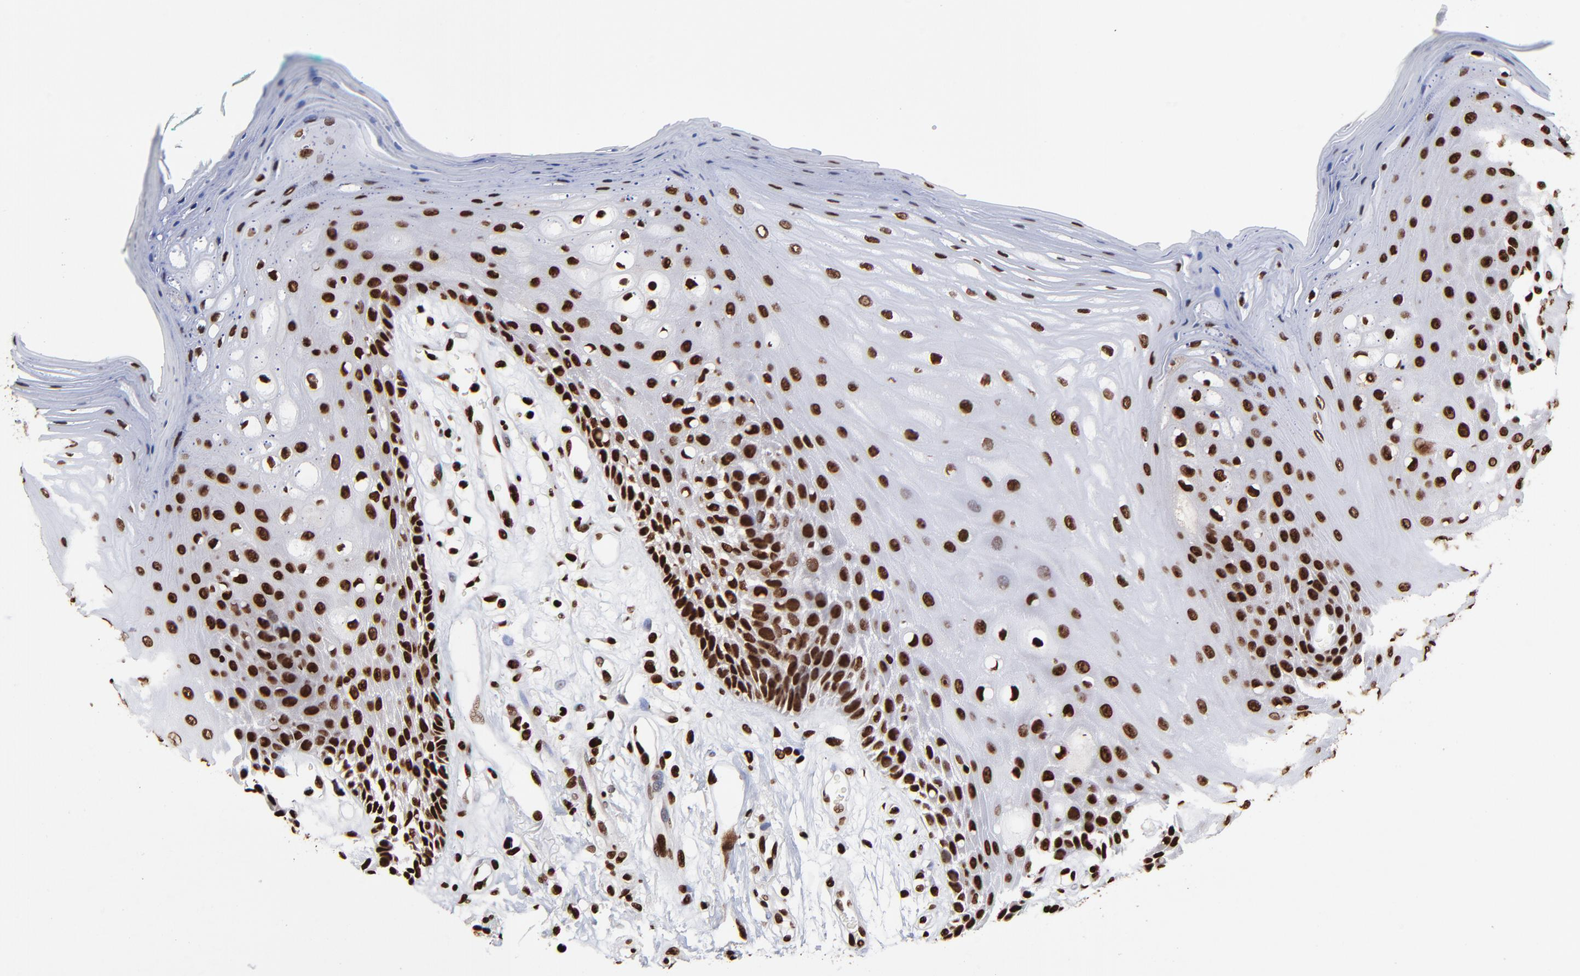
{"staining": {"intensity": "strong", "quantity": ">75%", "location": "nuclear"}, "tissue": "oral mucosa", "cell_type": "Squamous epithelial cells", "image_type": "normal", "snomed": [{"axis": "morphology", "description": "Normal tissue, NOS"}, {"axis": "morphology", "description": "Squamous cell carcinoma, NOS"}, {"axis": "topography", "description": "Skeletal muscle"}, {"axis": "topography", "description": "Oral tissue"}, {"axis": "topography", "description": "Head-Neck"}], "caption": "An immunohistochemistry micrograph of unremarkable tissue is shown. Protein staining in brown highlights strong nuclear positivity in oral mucosa within squamous epithelial cells. (Brightfield microscopy of DAB IHC at high magnification).", "gene": "ZNF544", "patient": {"sex": "female", "age": 84}}